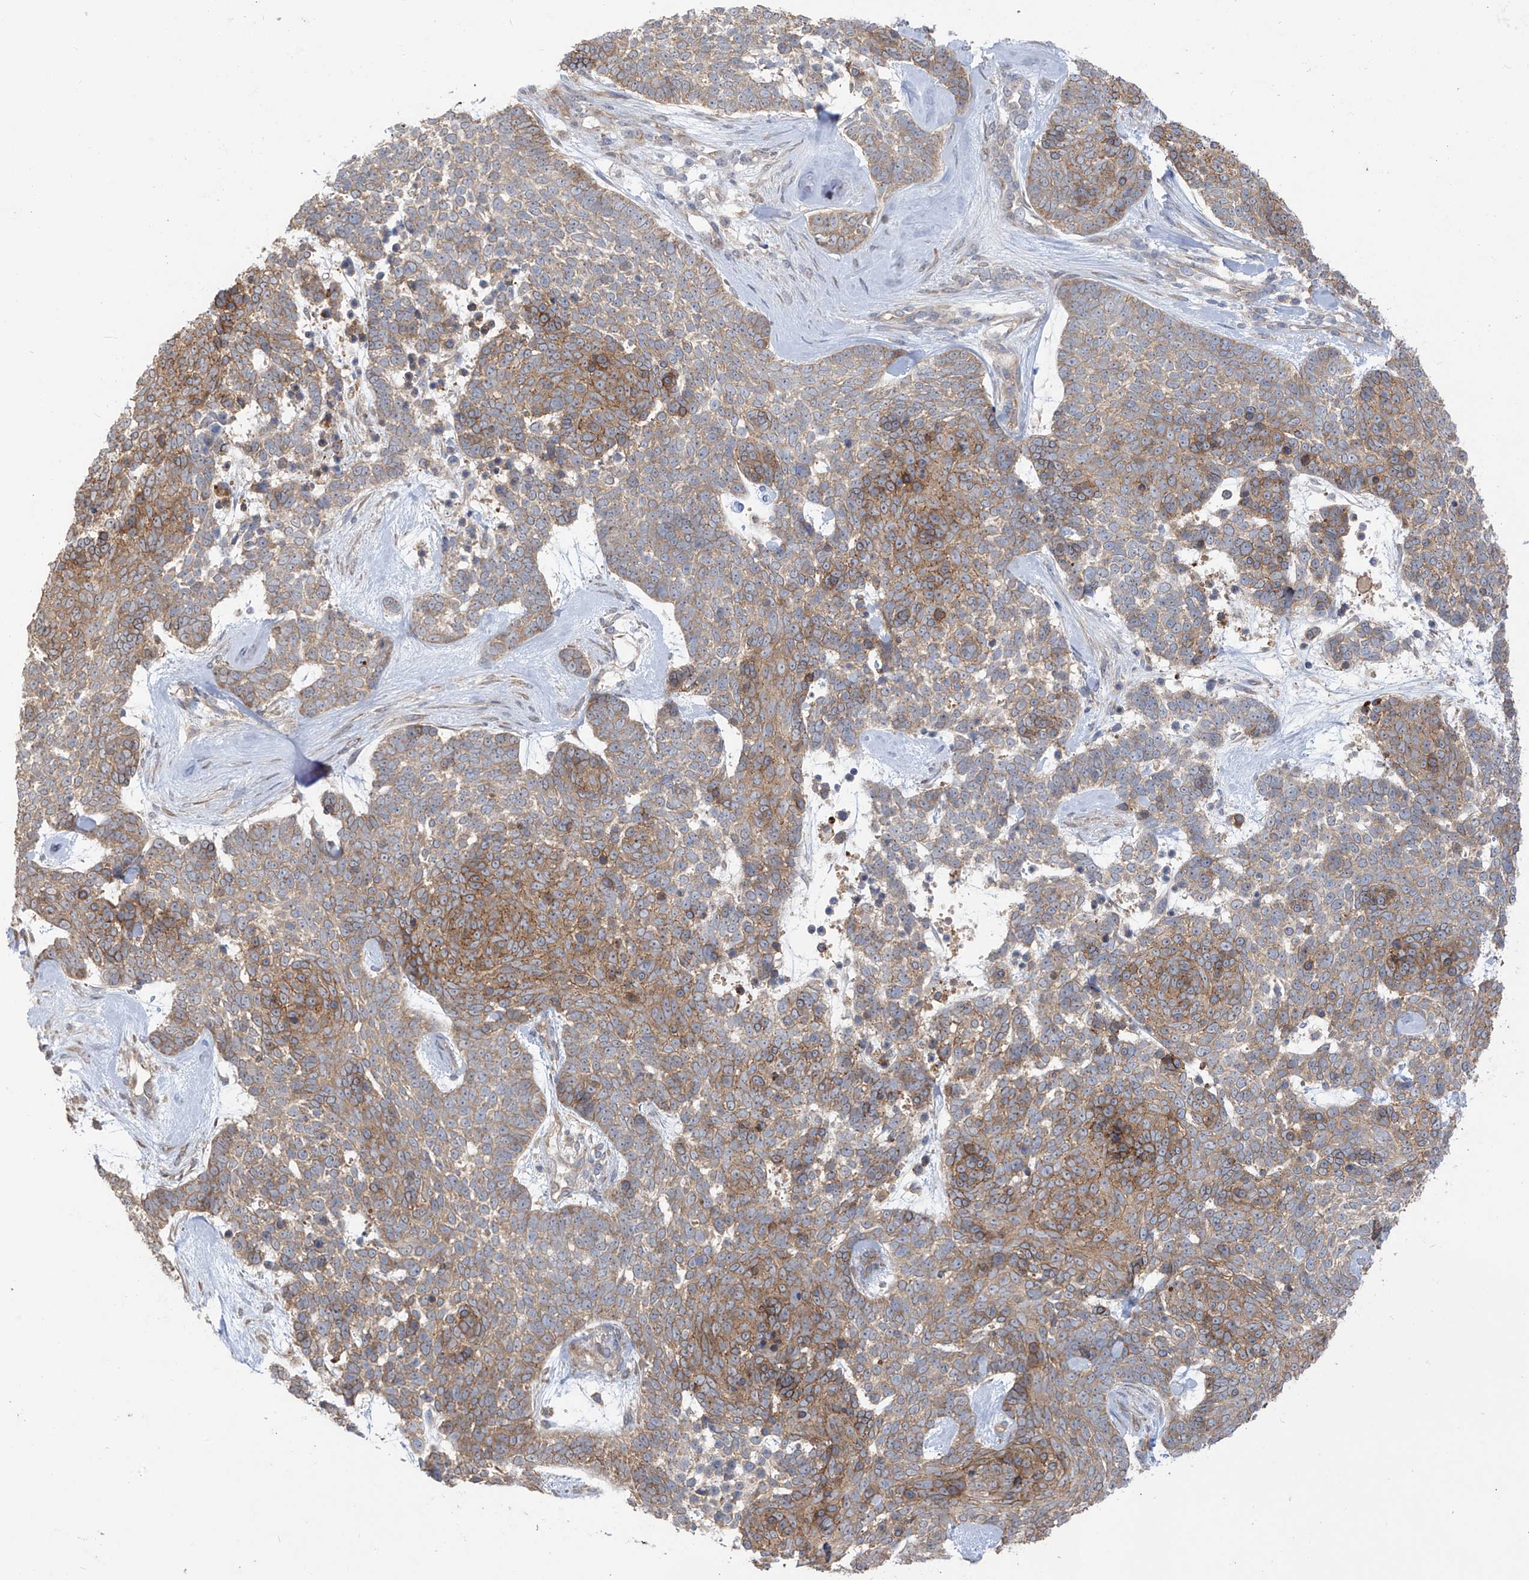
{"staining": {"intensity": "moderate", "quantity": "<25%", "location": "cytoplasmic/membranous"}, "tissue": "skin cancer", "cell_type": "Tumor cells", "image_type": "cancer", "snomed": [{"axis": "morphology", "description": "Basal cell carcinoma"}, {"axis": "topography", "description": "Skin"}], "caption": "A brown stain highlights moderate cytoplasmic/membranous positivity of a protein in human basal cell carcinoma (skin) tumor cells.", "gene": "KIAA1522", "patient": {"sex": "female", "age": 81}}